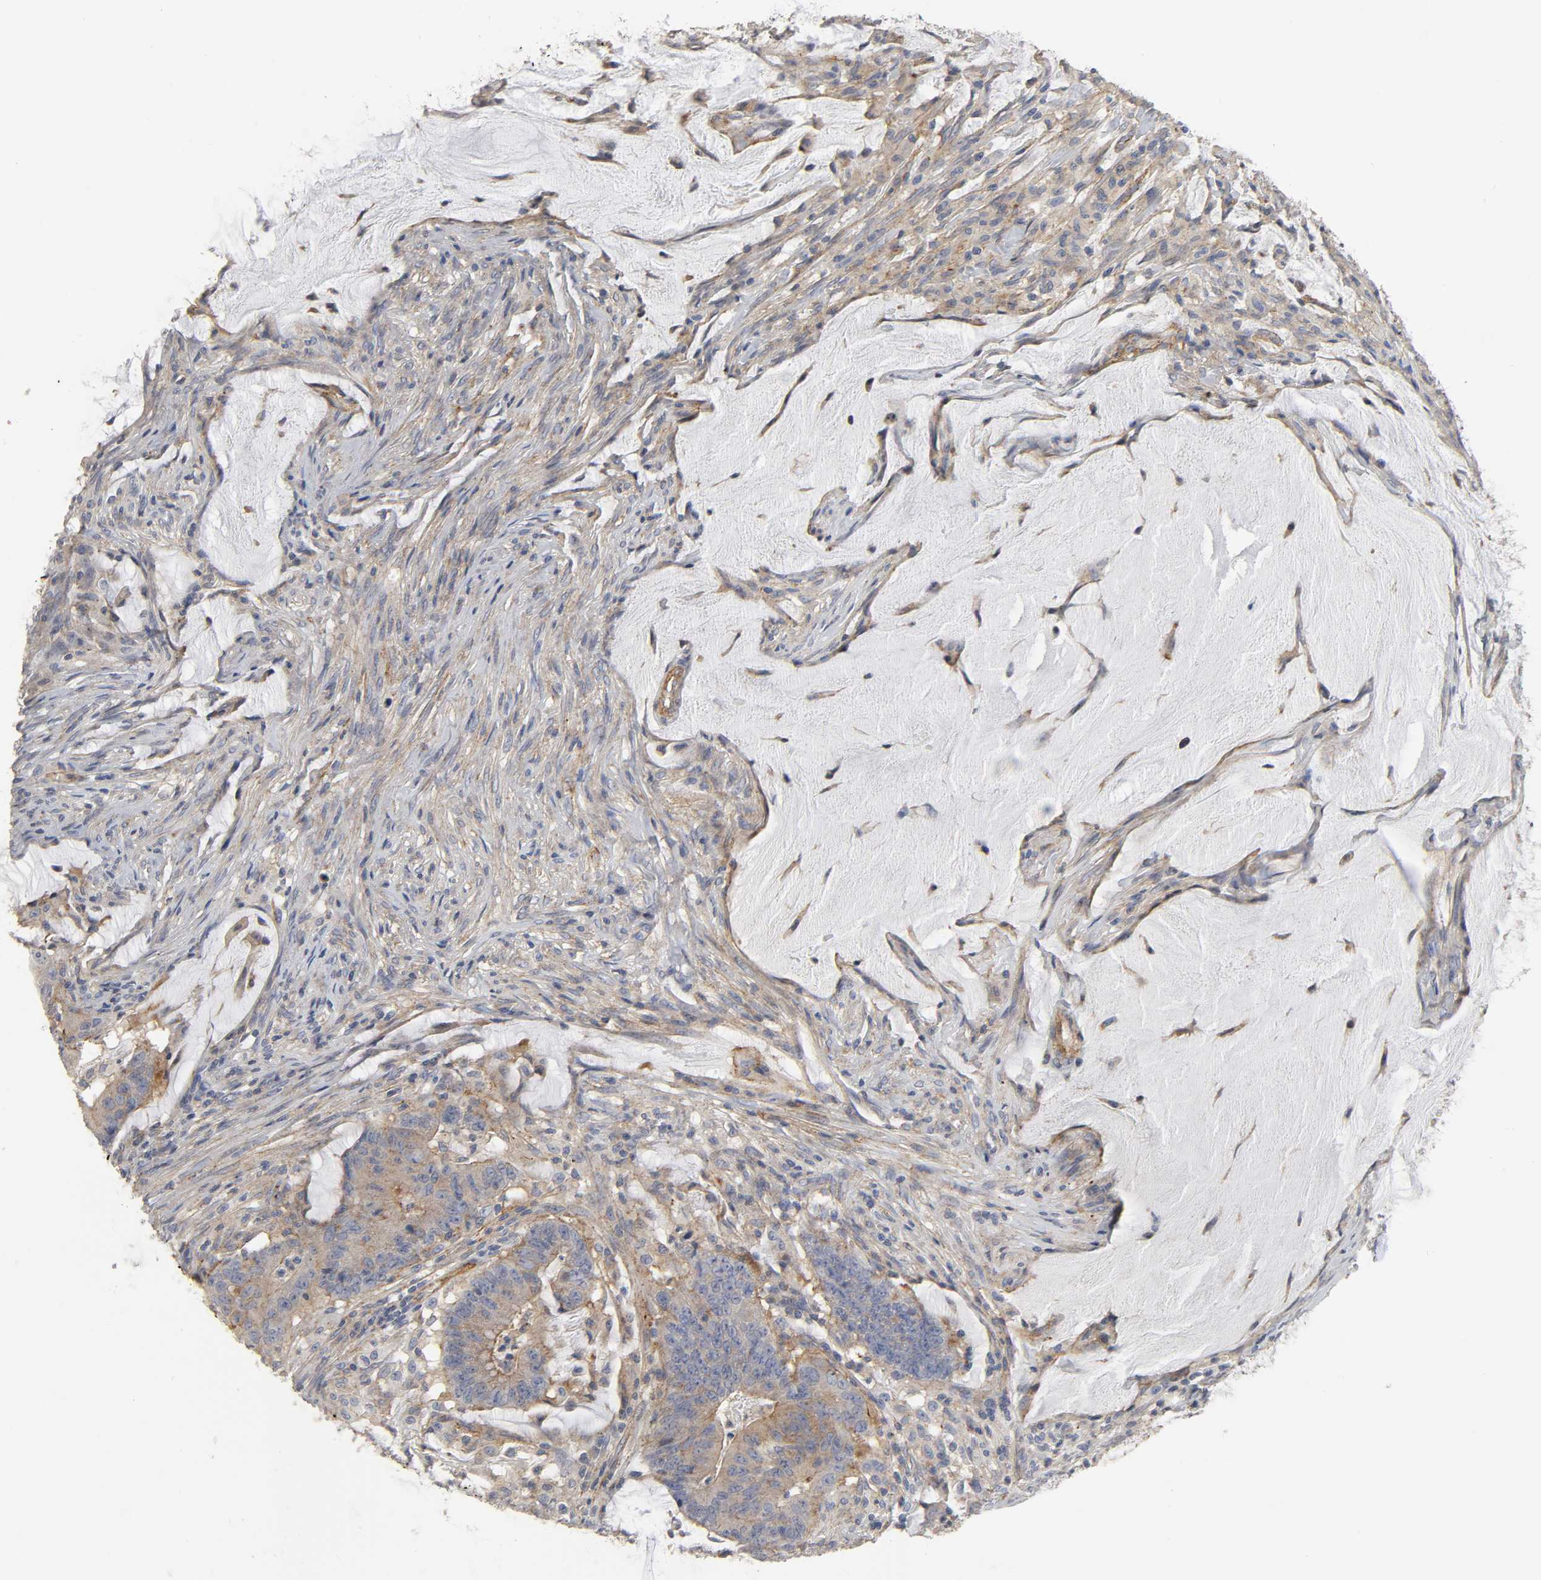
{"staining": {"intensity": "strong", "quantity": ">75%", "location": "cytoplasmic/membranous"}, "tissue": "colorectal cancer", "cell_type": "Tumor cells", "image_type": "cancer", "snomed": [{"axis": "morphology", "description": "Adenocarcinoma, NOS"}, {"axis": "topography", "description": "Colon"}], "caption": "An image of colorectal cancer (adenocarcinoma) stained for a protein shows strong cytoplasmic/membranous brown staining in tumor cells.", "gene": "SH3GLB1", "patient": {"sex": "male", "age": 45}}